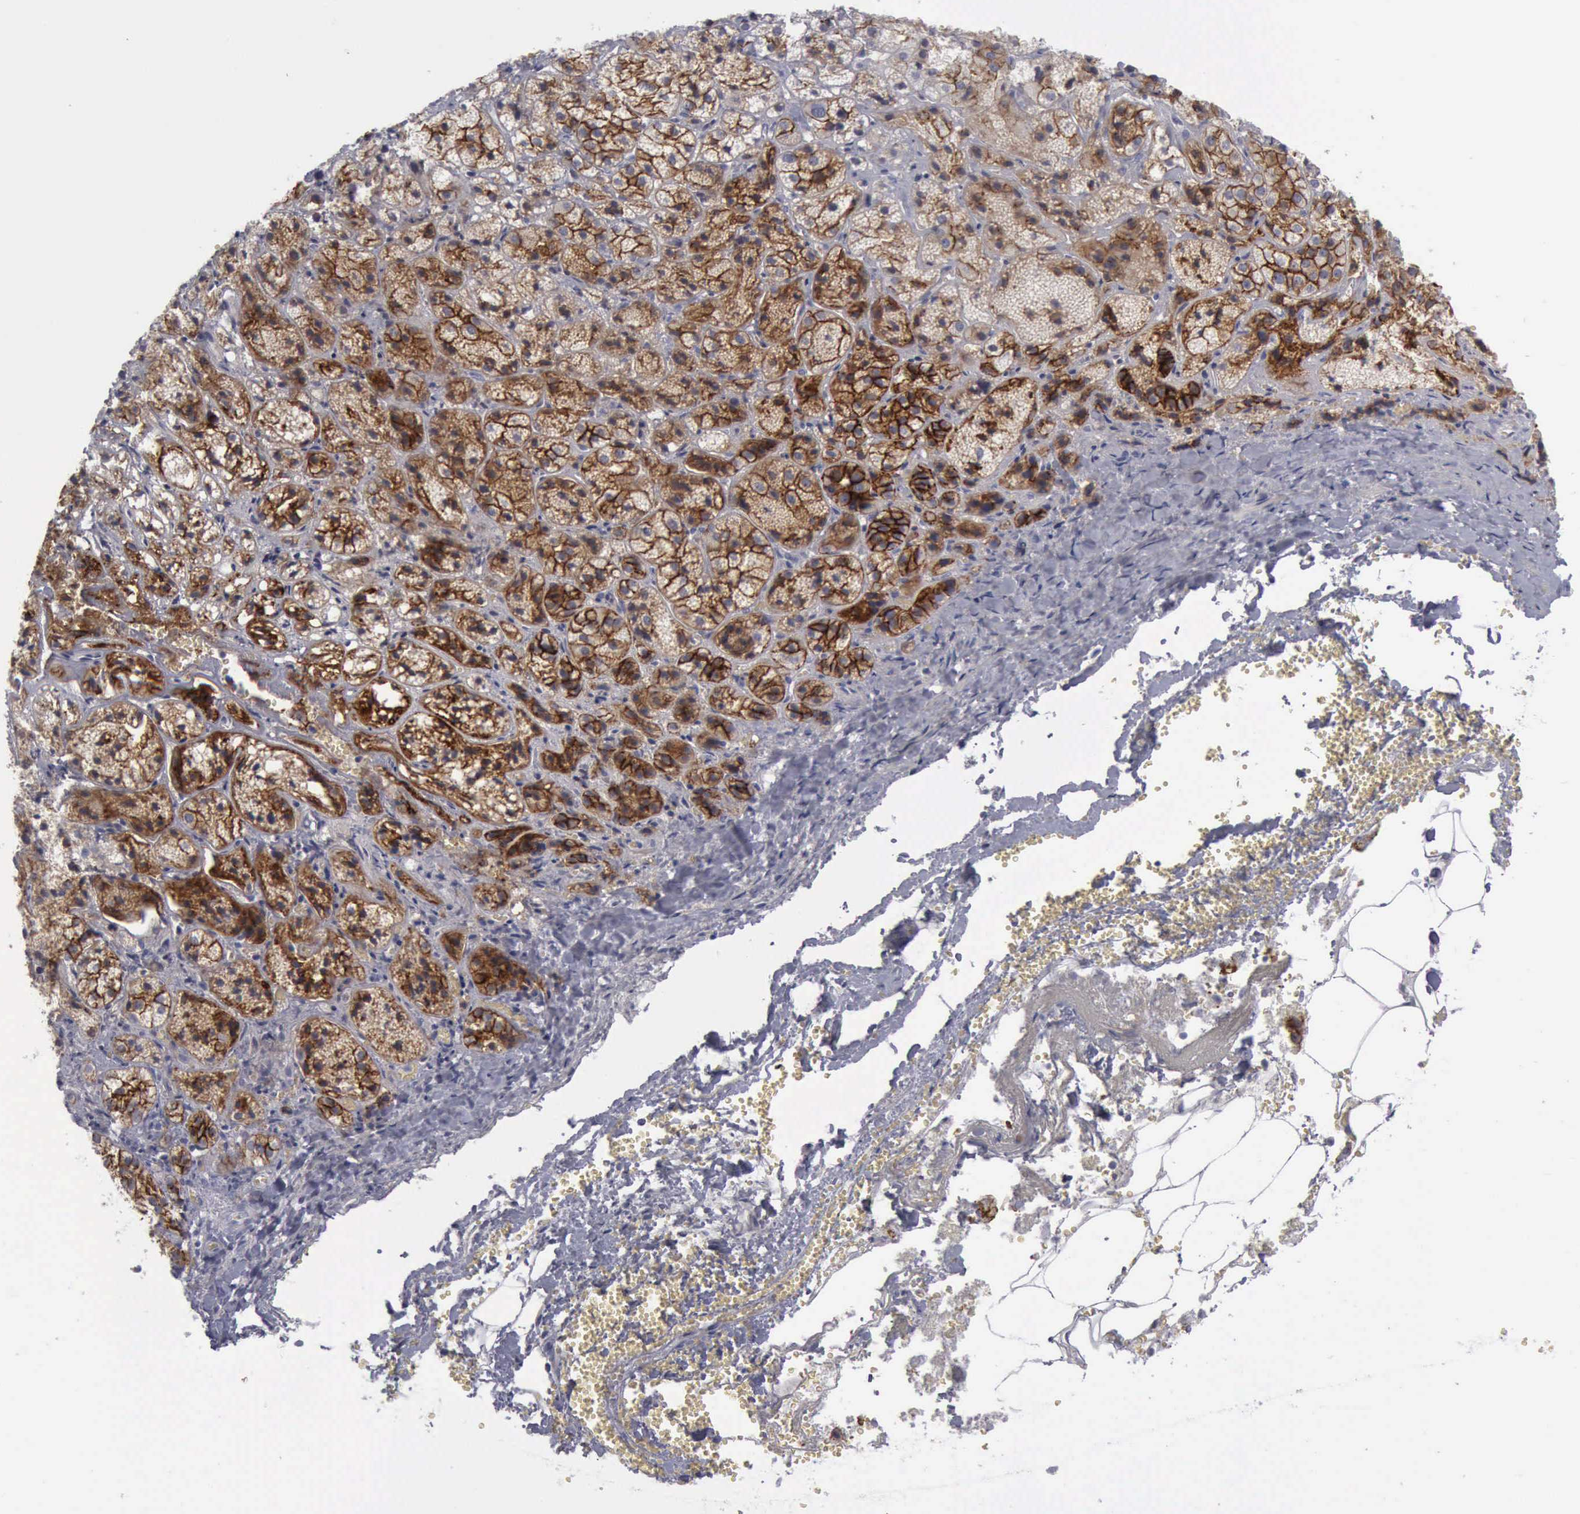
{"staining": {"intensity": "strong", "quantity": "25%-75%", "location": "cytoplasmic/membranous"}, "tissue": "adrenal gland", "cell_type": "Glandular cells", "image_type": "normal", "snomed": [{"axis": "morphology", "description": "Normal tissue, NOS"}, {"axis": "topography", "description": "Adrenal gland"}], "caption": "Immunohistochemical staining of normal human adrenal gland reveals 25%-75% levels of strong cytoplasmic/membranous protein staining in about 25%-75% of glandular cells. (DAB IHC, brown staining for protein, blue staining for nuclei).", "gene": "CDH2", "patient": {"sex": "female", "age": 71}}